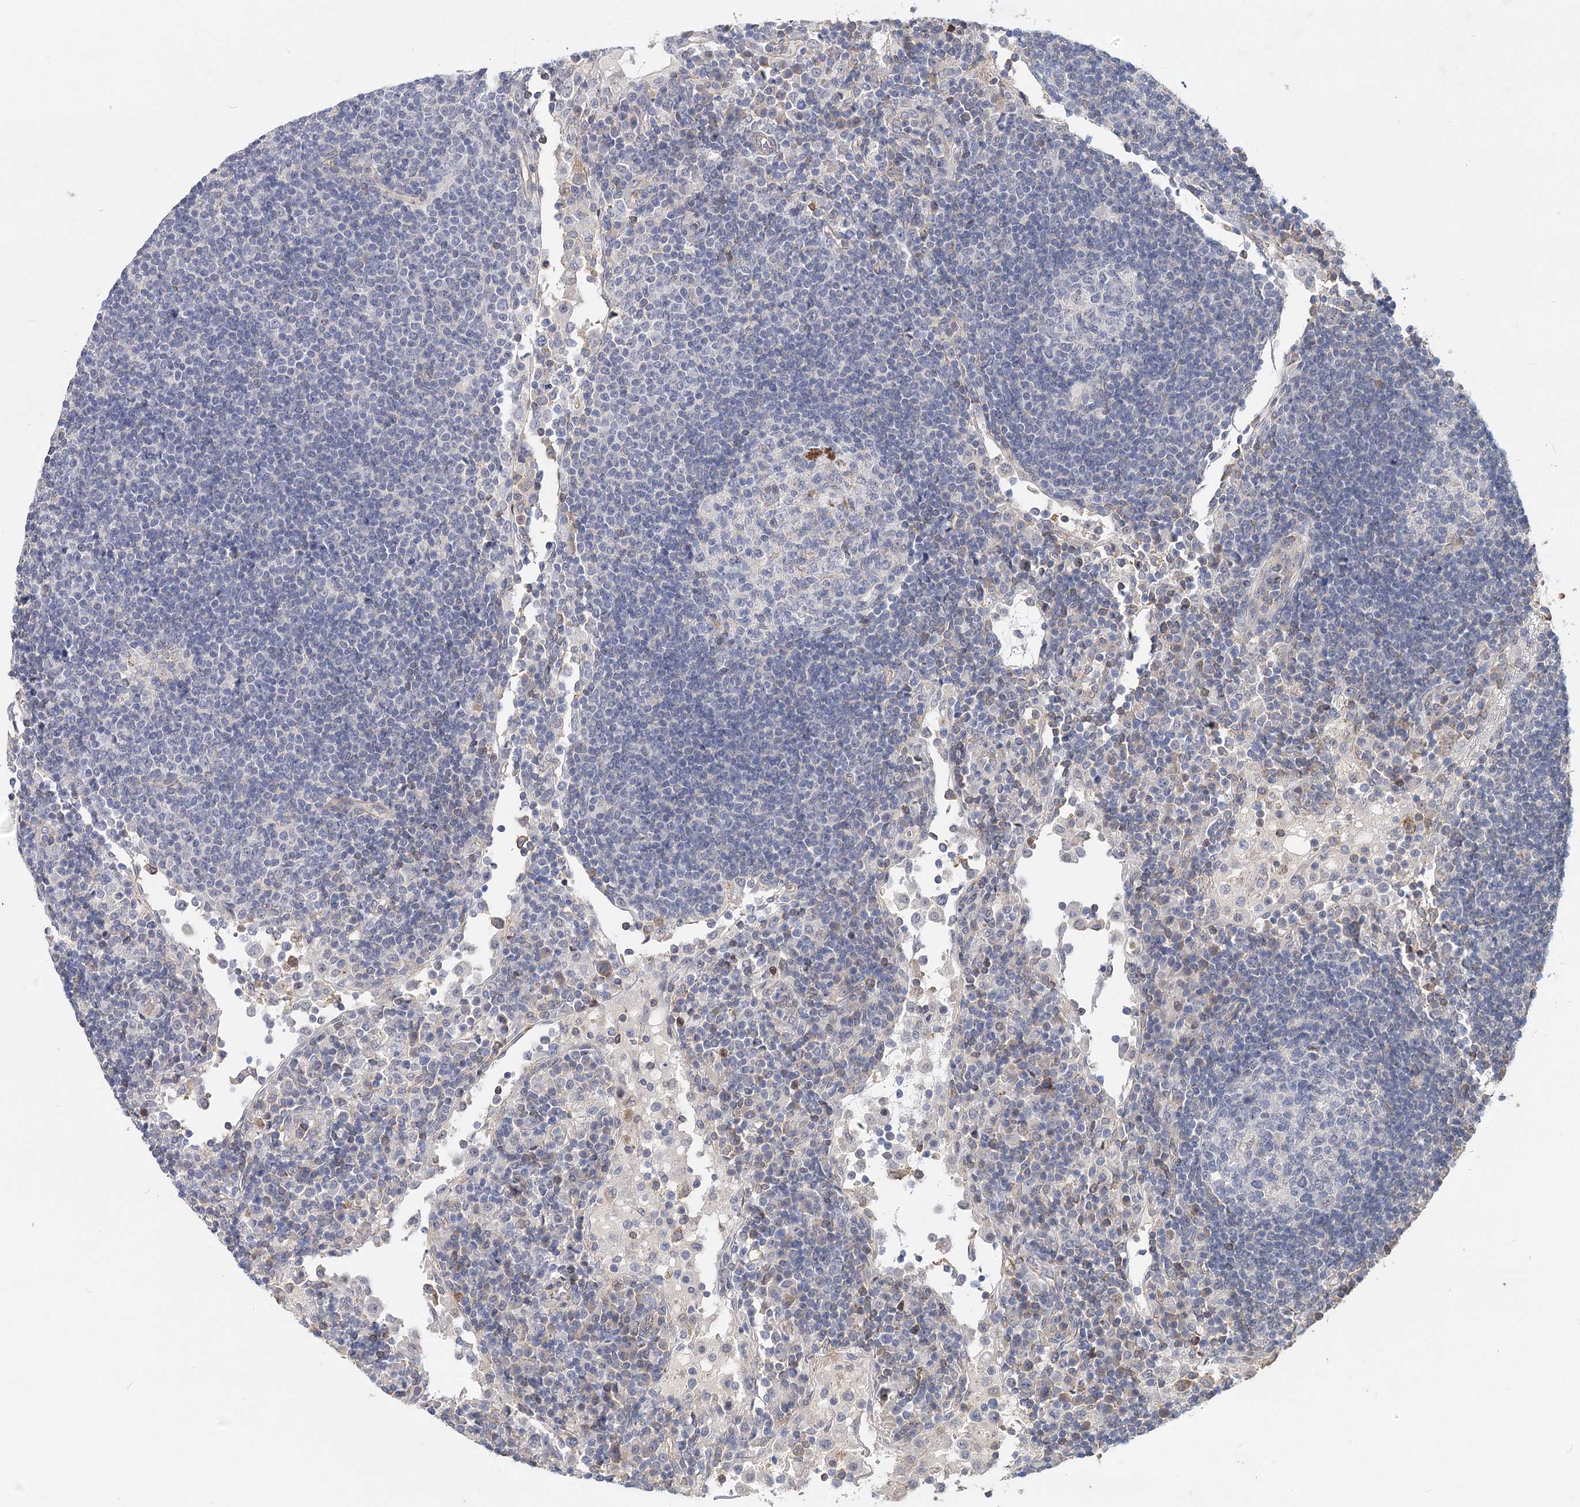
{"staining": {"intensity": "negative", "quantity": "none", "location": "none"}, "tissue": "lymph node", "cell_type": "Germinal center cells", "image_type": "normal", "snomed": [{"axis": "morphology", "description": "Normal tissue, NOS"}, {"axis": "topography", "description": "Lymph node"}], "caption": "This is an immunohistochemistry (IHC) photomicrograph of normal lymph node. There is no positivity in germinal center cells.", "gene": "TMEM218", "patient": {"sex": "female", "age": 53}}